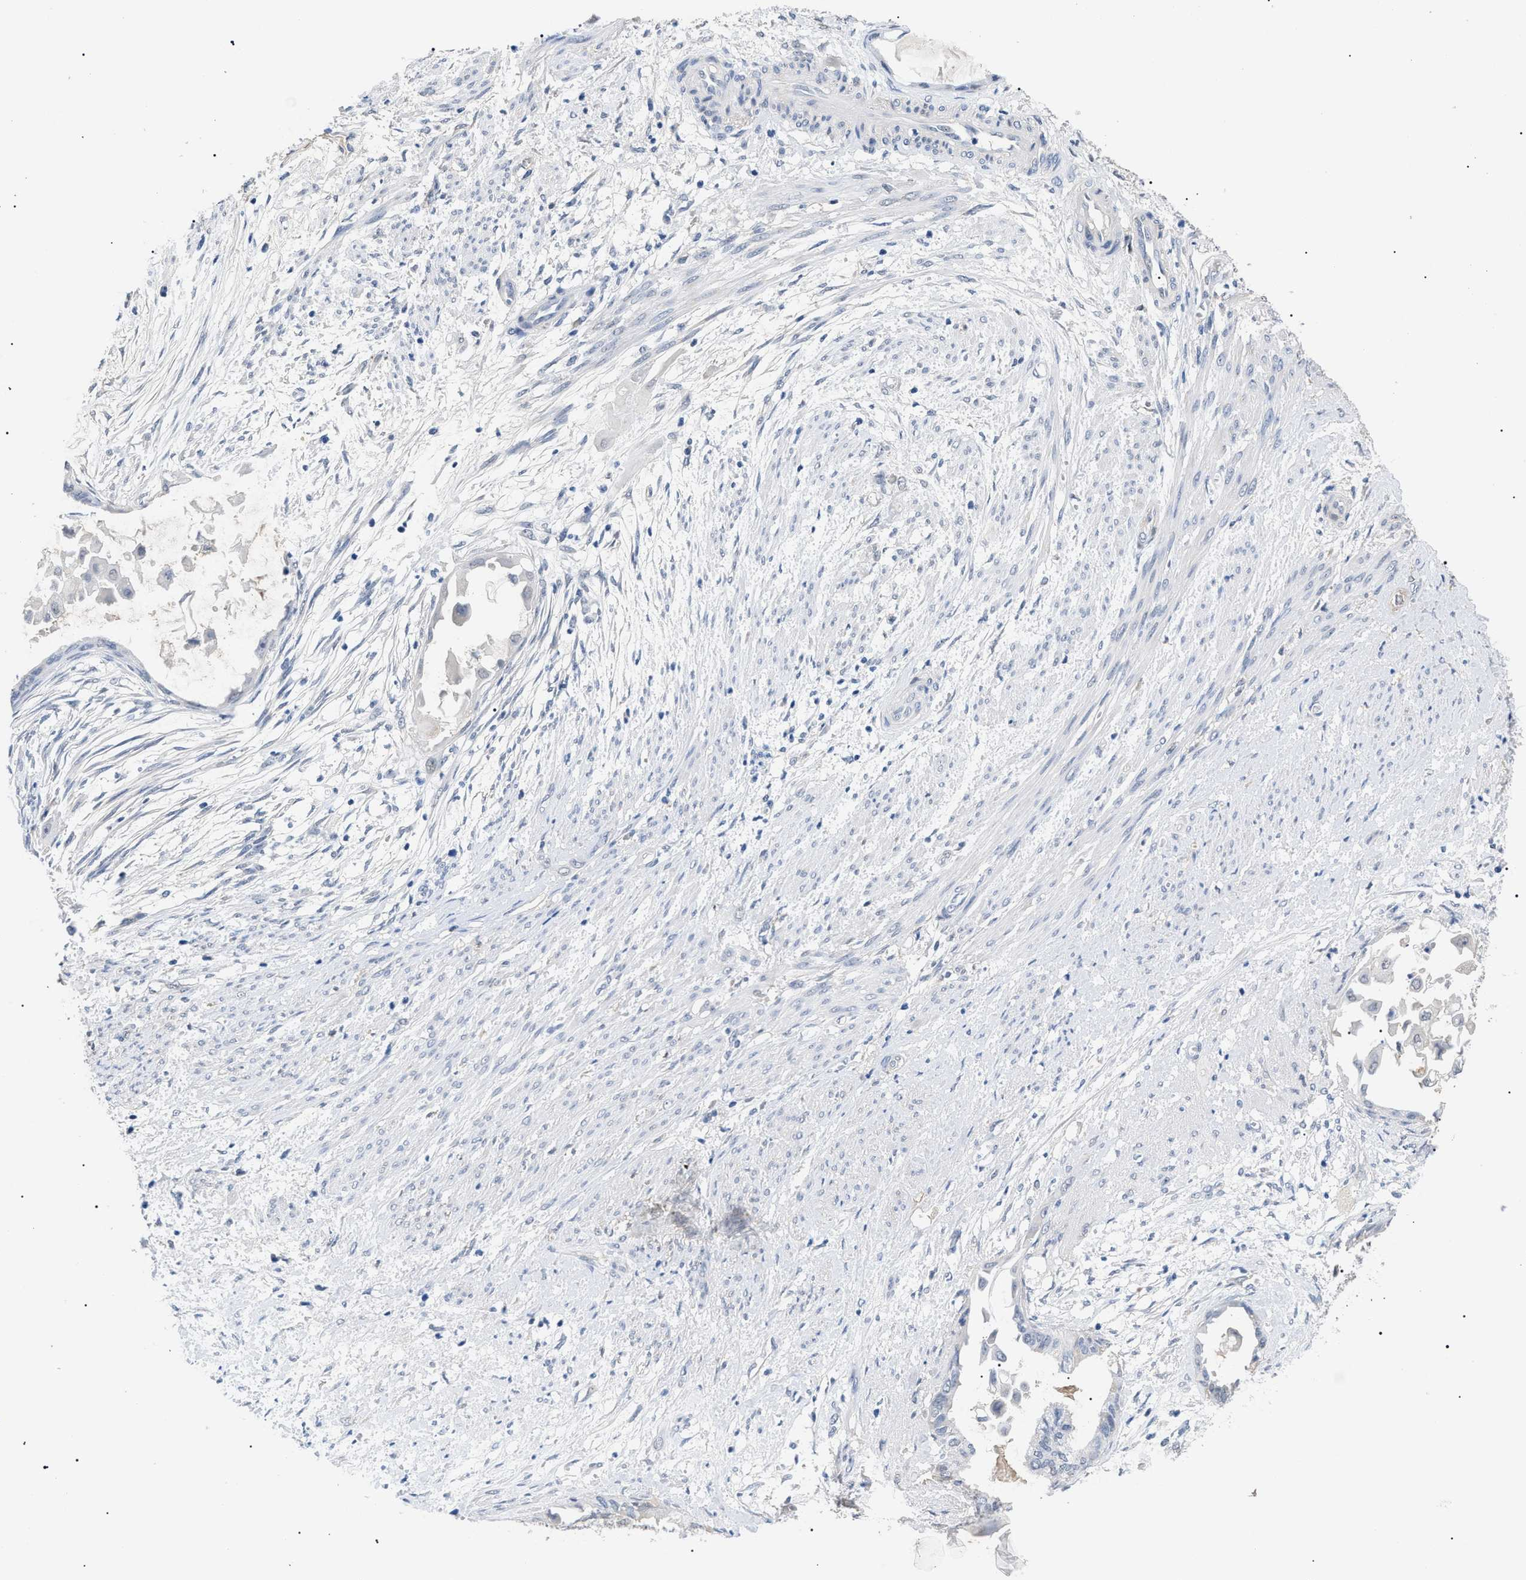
{"staining": {"intensity": "negative", "quantity": "none", "location": "none"}, "tissue": "cervical cancer", "cell_type": "Tumor cells", "image_type": "cancer", "snomed": [{"axis": "morphology", "description": "Normal tissue, NOS"}, {"axis": "morphology", "description": "Adenocarcinoma, NOS"}, {"axis": "topography", "description": "Cervix"}, {"axis": "topography", "description": "Endometrium"}], "caption": "DAB (3,3'-diaminobenzidine) immunohistochemical staining of cervical cancer (adenocarcinoma) displays no significant staining in tumor cells.", "gene": "PRRT2", "patient": {"sex": "female", "age": 86}}